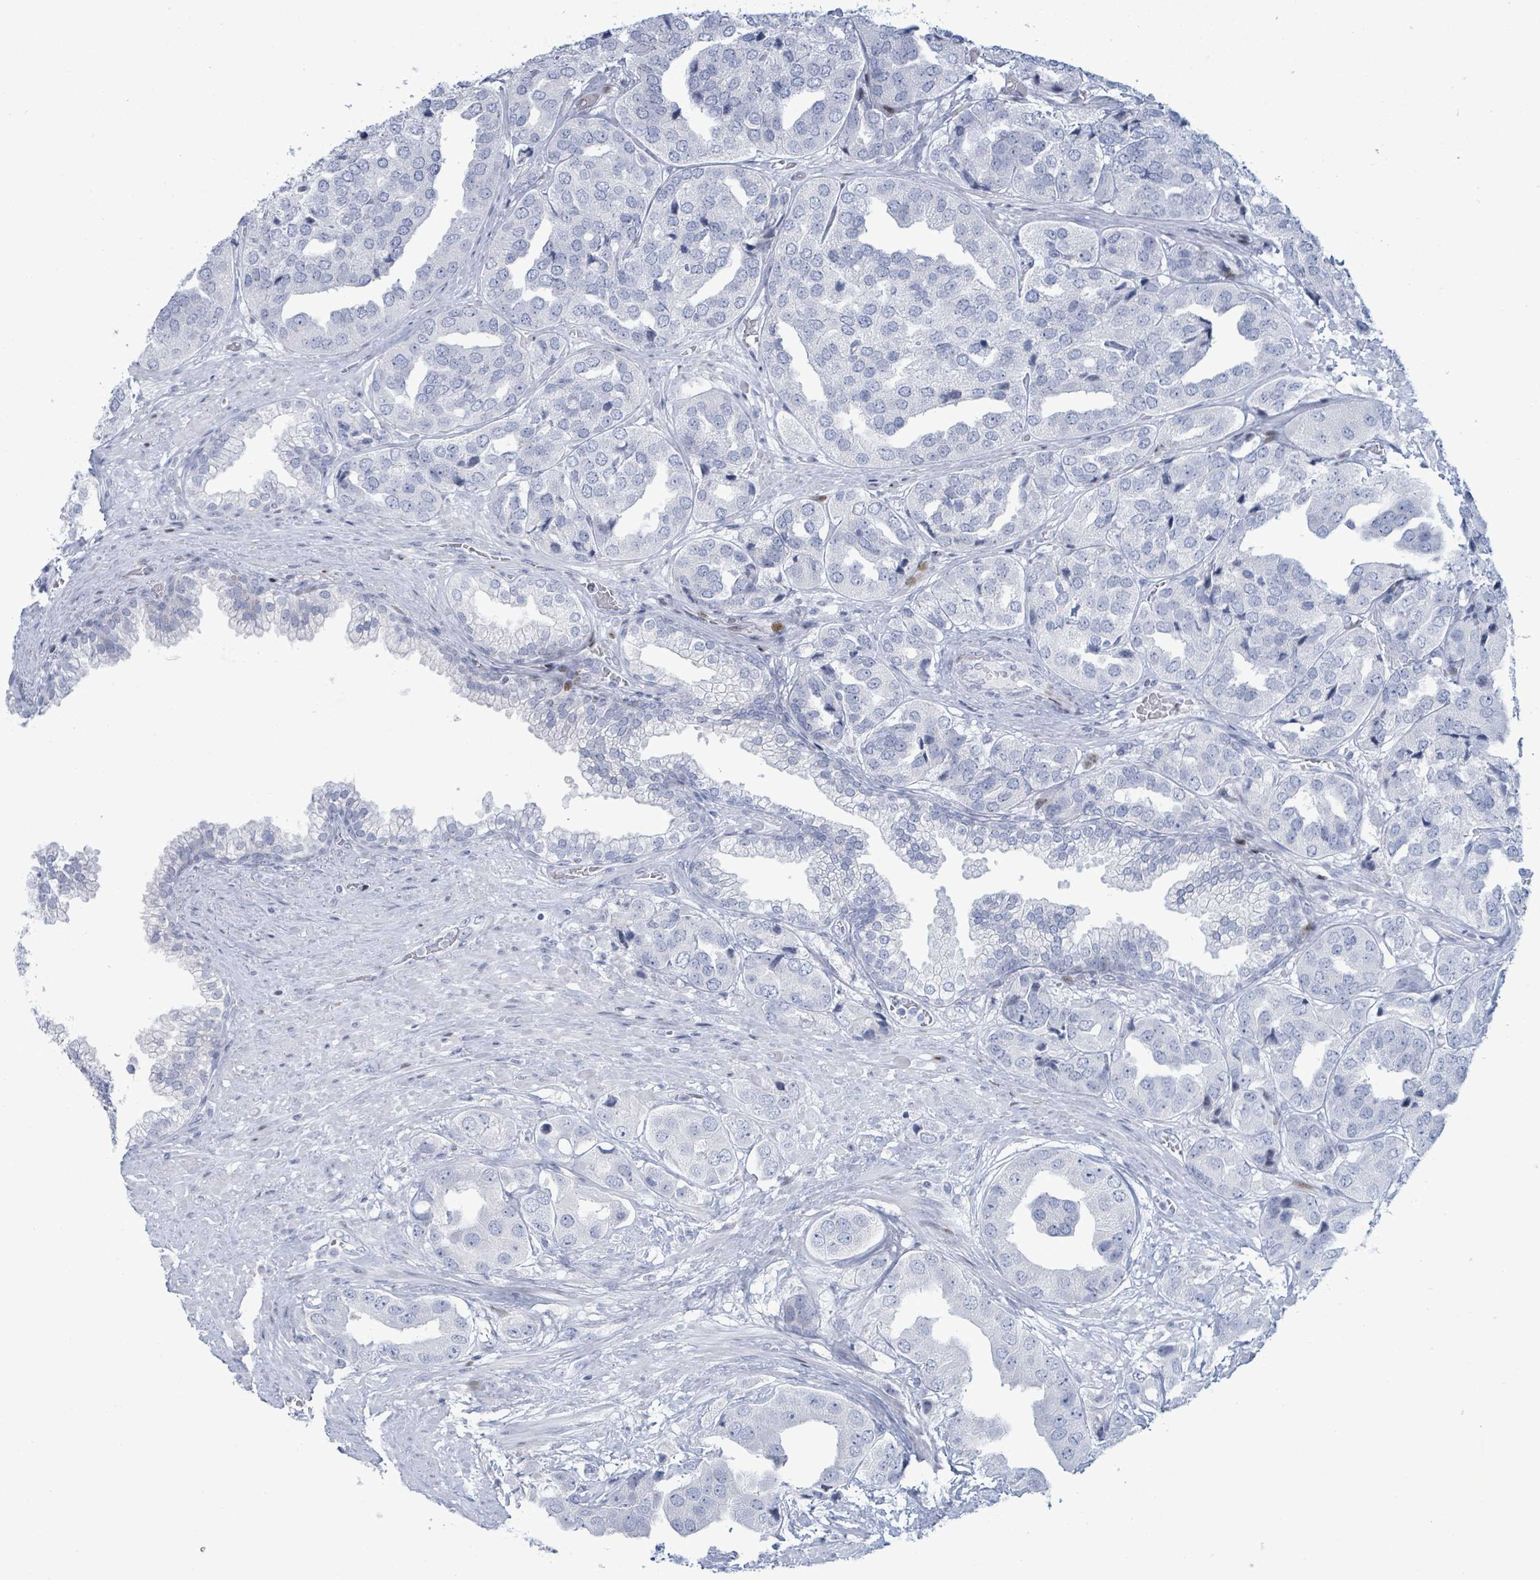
{"staining": {"intensity": "negative", "quantity": "none", "location": "none"}, "tissue": "prostate cancer", "cell_type": "Tumor cells", "image_type": "cancer", "snomed": [{"axis": "morphology", "description": "Adenocarcinoma, High grade"}, {"axis": "topography", "description": "Prostate"}], "caption": "Histopathology image shows no protein expression in tumor cells of high-grade adenocarcinoma (prostate) tissue. (Brightfield microscopy of DAB immunohistochemistry (IHC) at high magnification).", "gene": "MALL", "patient": {"sex": "male", "age": 63}}